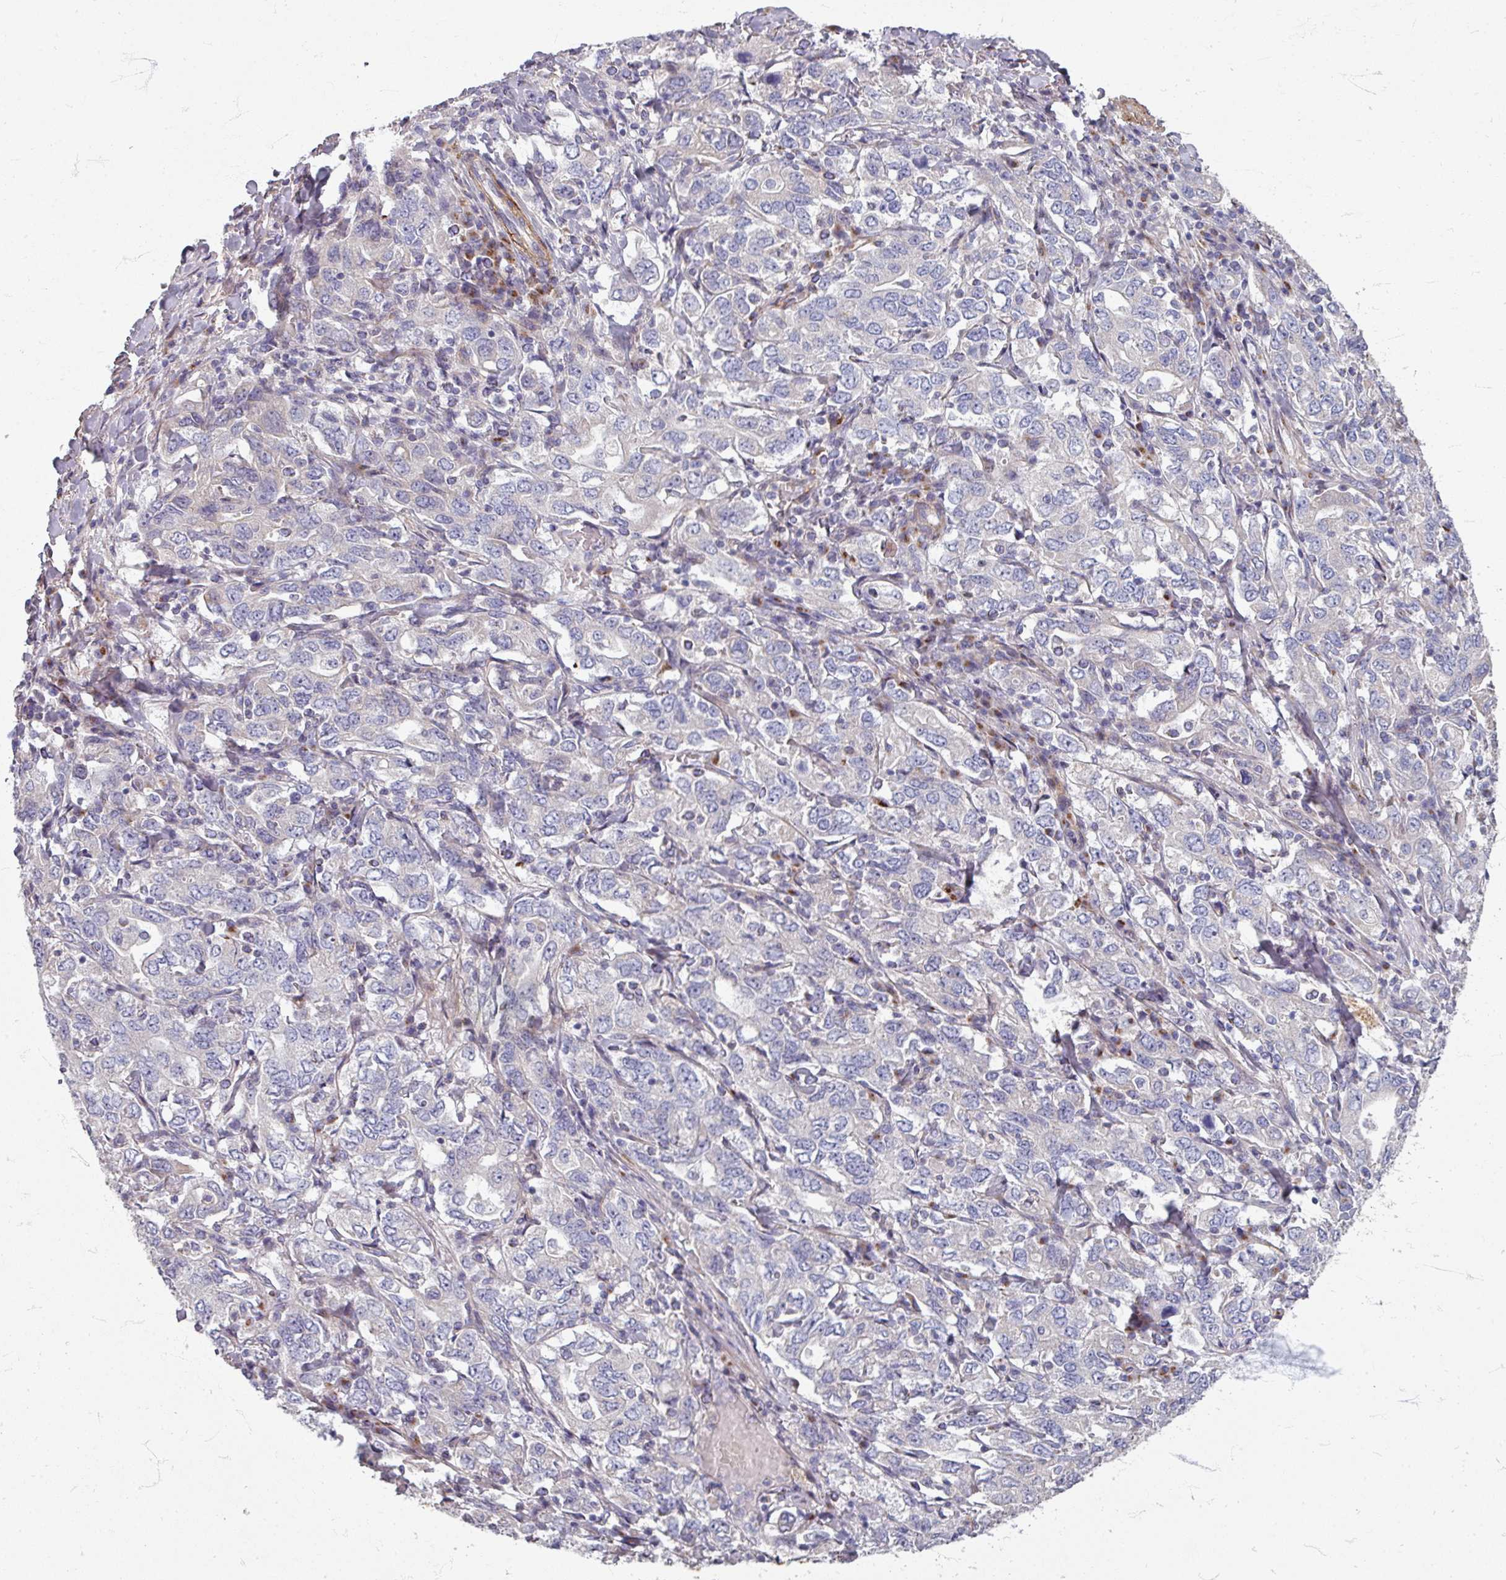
{"staining": {"intensity": "negative", "quantity": "none", "location": "none"}, "tissue": "stomach cancer", "cell_type": "Tumor cells", "image_type": "cancer", "snomed": [{"axis": "morphology", "description": "Adenocarcinoma, NOS"}, {"axis": "topography", "description": "Stomach, upper"}, {"axis": "topography", "description": "Stomach"}], "caption": "Protein analysis of stomach cancer (adenocarcinoma) exhibits no significant positivity in tumor cells.", "gene": "GABARAPL1", "patient": {"sex": "male", "age": 62}}